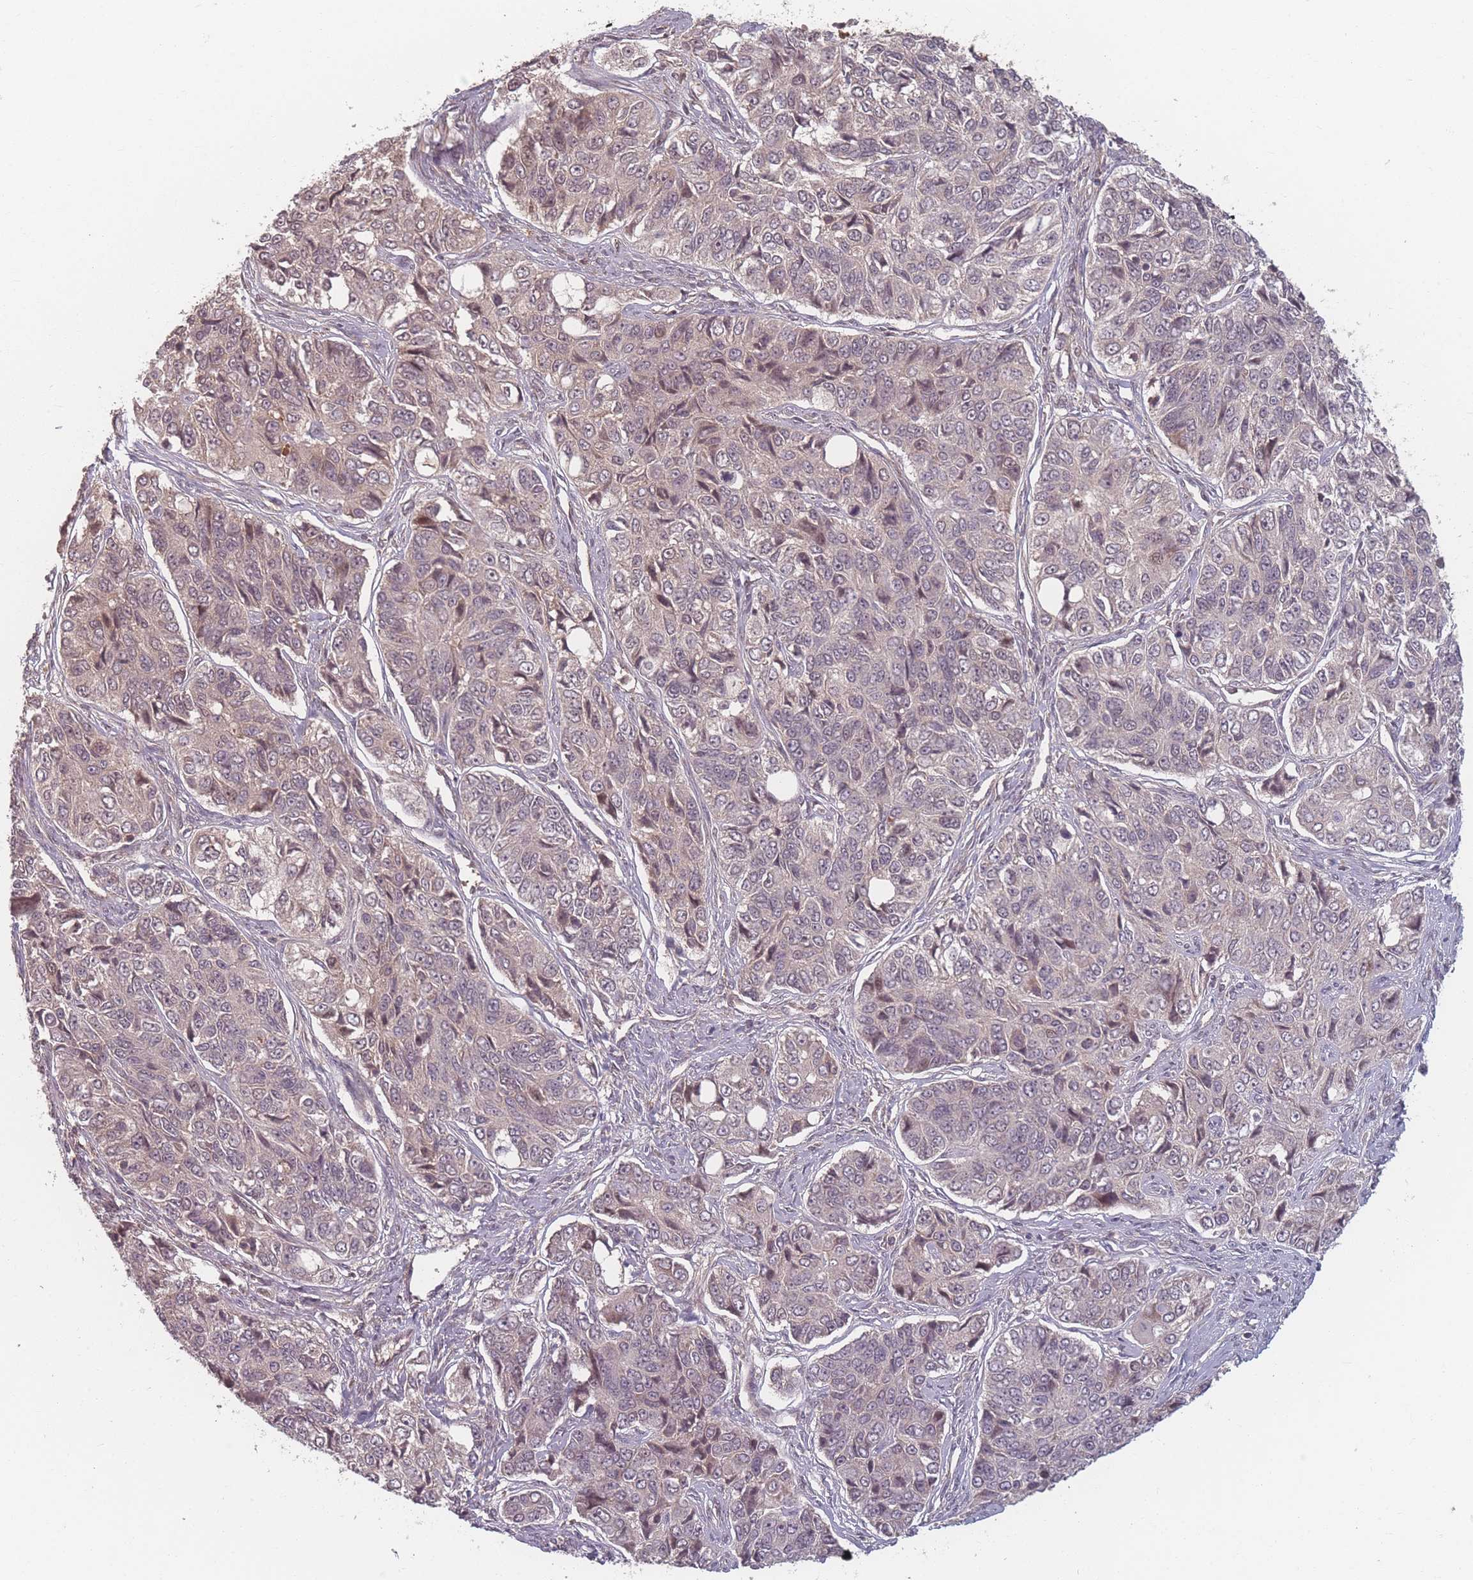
{"staining": {"intensity": "weak", "quantity": "<25%", "location": "cytoplasmic/membranous"}, "tissue": "ovarian cancer", "cell_type": "Tumor cells", "image_type": "cancer", "snomed": [{"axis": "morphology", "description": "Carcinoma, endometroid"}, {"axis": "topography", "description": "Ovary"}], "caption": "Protein analysis of ovarian endometroid carcinoma demonstrates no significant staining in tumor cells.", "gene": "HAGH", "patient": {"sex": "female", "age": 51}}